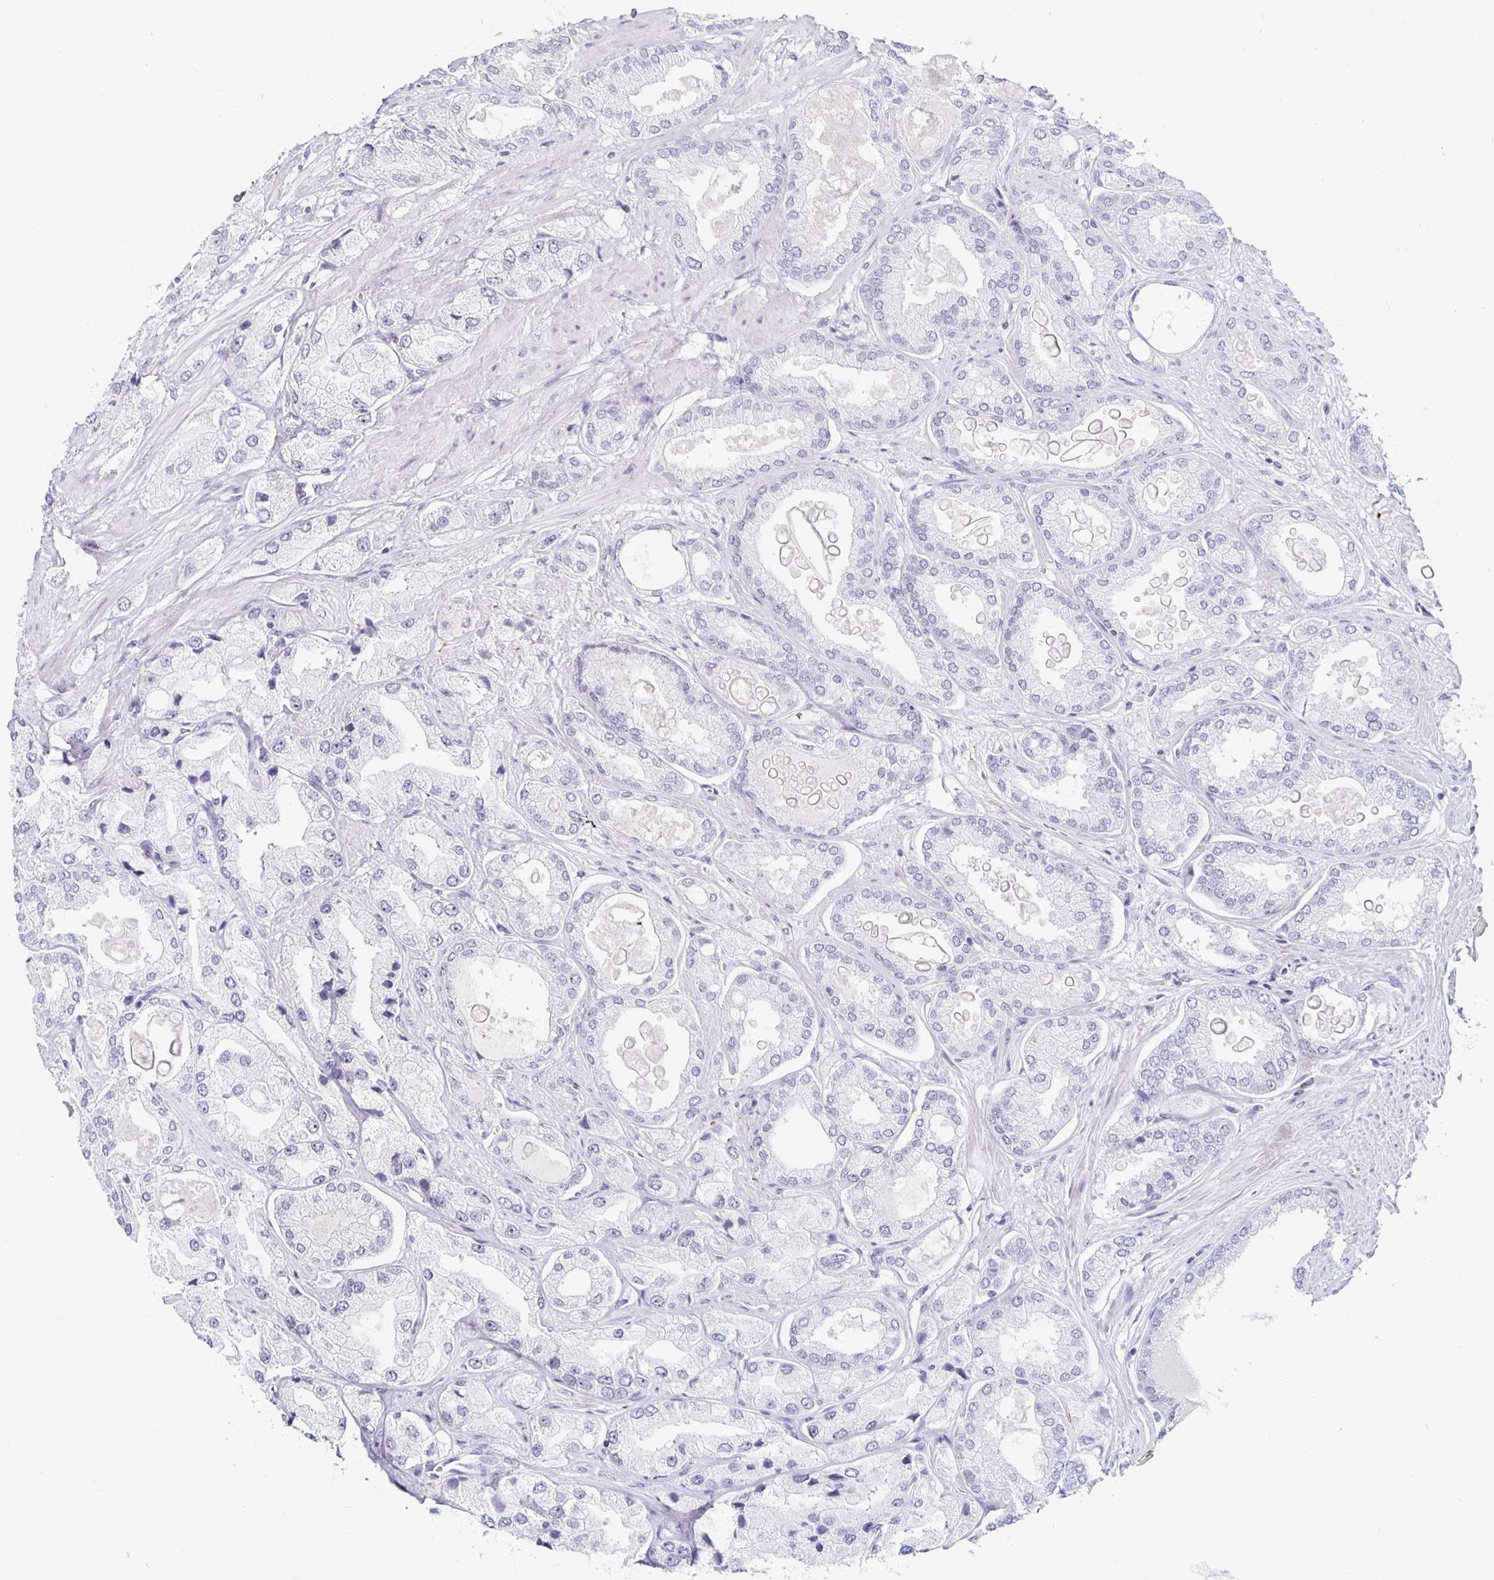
{"staining": {"intensity": "negative", "quantity": "none", "location": "none"}, "tissue": "prostate cancer", "cell_type": "Tumor cells", "image_type": "cancer", "snomed": [{"axis": "morphology", "description": "Adenocarcinoma, High grade"}, {"axis": "topography", "description": "Prostate"}], "caption": "Histopathology image shows no significant protein positivity in tumor cells of prostate high-grade adenocarcinoma.", "gene": "KCNQ2", "patient": {"sex": "male", "age": 68}}